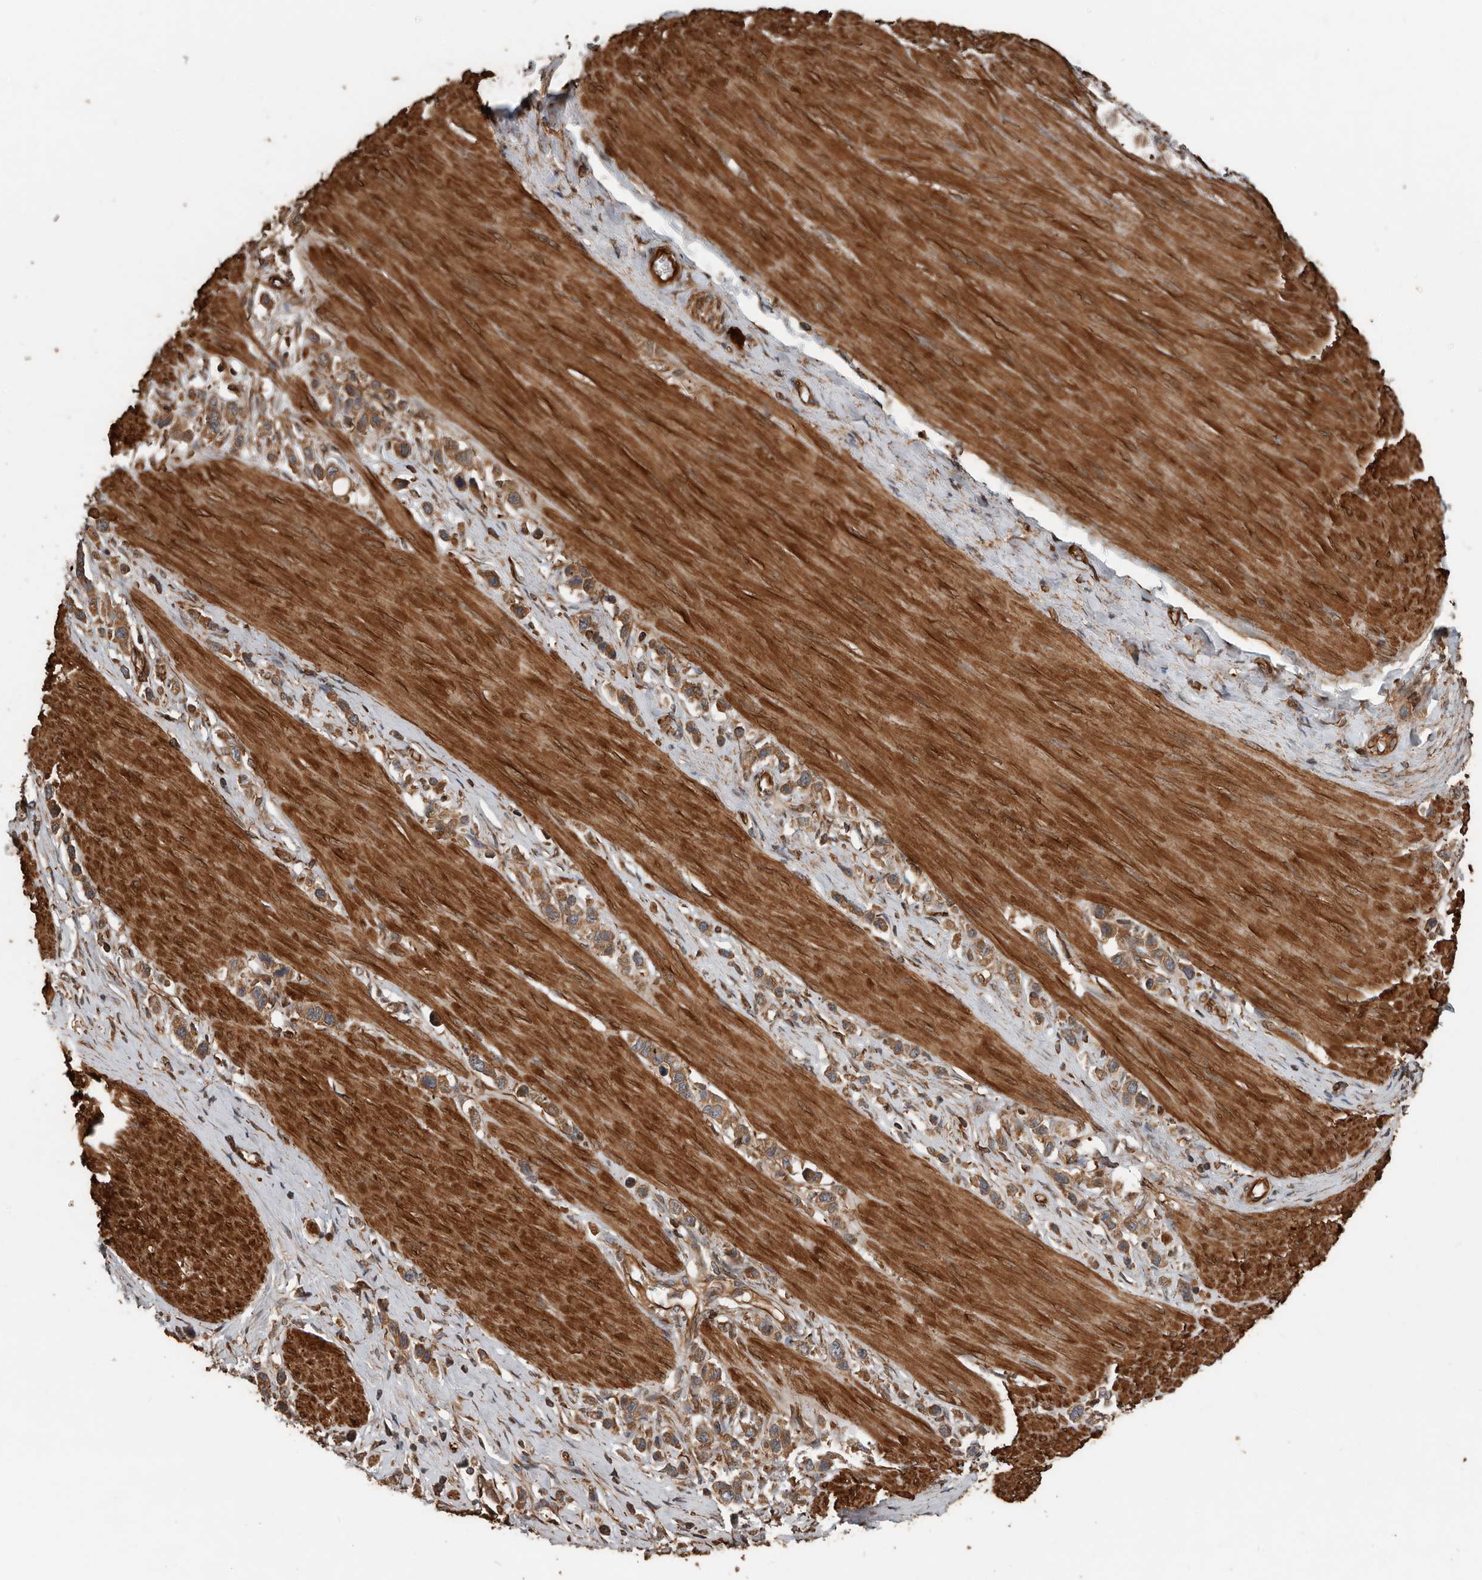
{"staining": {"intensity": "moderate", "quantity": ">75%", "location": "cytoplasmic/membranous"}, "tissue": "stomach cancer", "cell_type": "Tumor cells", "image_type": "cancer", "snomed": [{"axis": "morphology", "description": "Adenocarcinoma, NOS"}, {"axis": "topography", "description": "Stomach"}], "caption": "About >75% of tumor cells in stomach cancer display moderate cytoplasmic/membranous protein positivity as visualized by brown immunohistochemical staining.", "gene": "YOD1", "patient": {"sex": "female", "age": 65}}